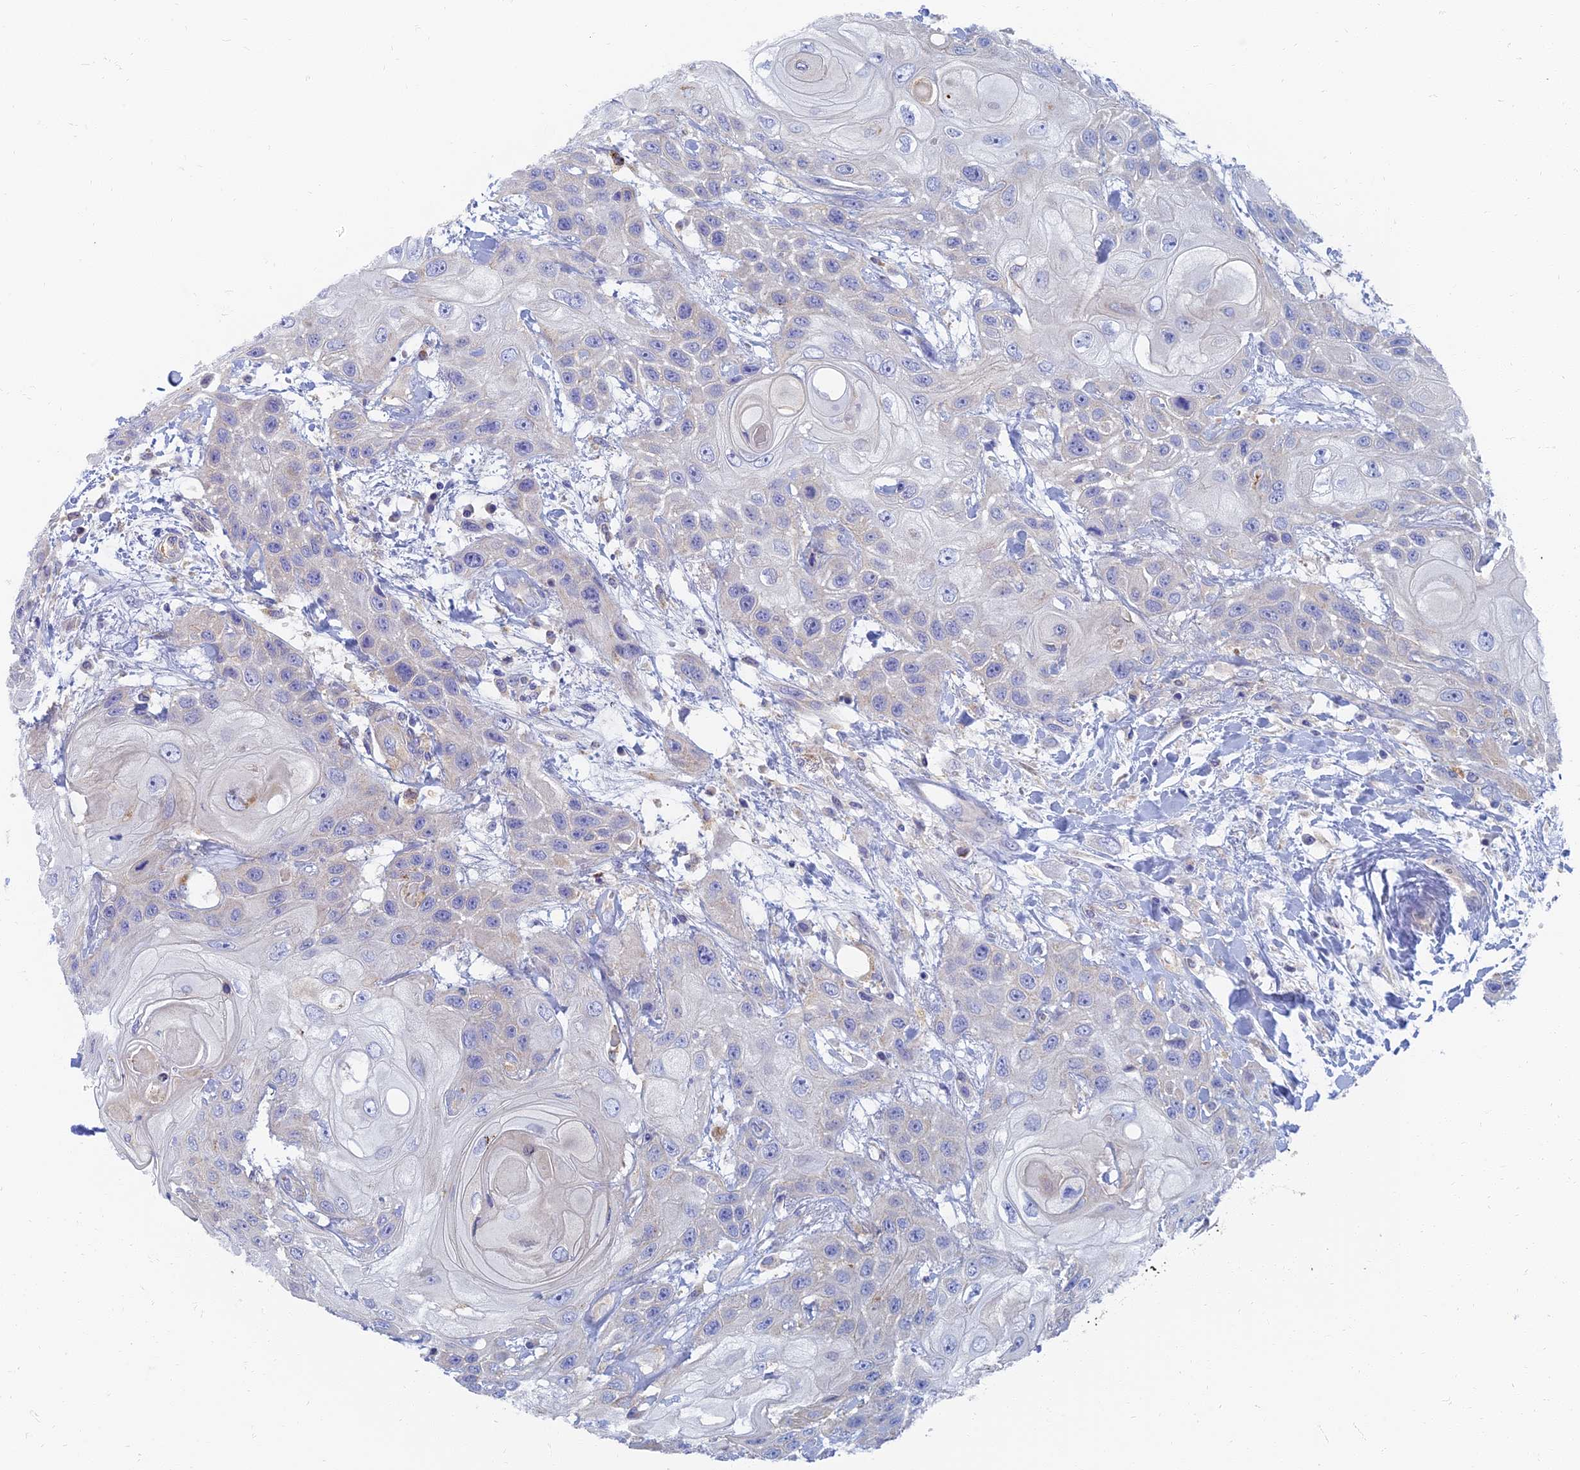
{"staining": {"intensity": "negative", "quantity": "none", "location": "none"}, "tissue": "head and neck cancer", "cell_type": "Tumor cells", "image_type": "cancer", "snomed": [{"axis": "morphology", "description": "Squamous cell carcinoma, NOS"}, {"axis": "topography", "description": "Head-Neck"}], "caption": "High power microscopy image of an immunohistochemistry photomicrograph of squamous cell carcinoma (head and neck), revealing no significant expression in tumor cells.", "gene": "TMEM44", "patient": {"sex": "female", "age": 43}}